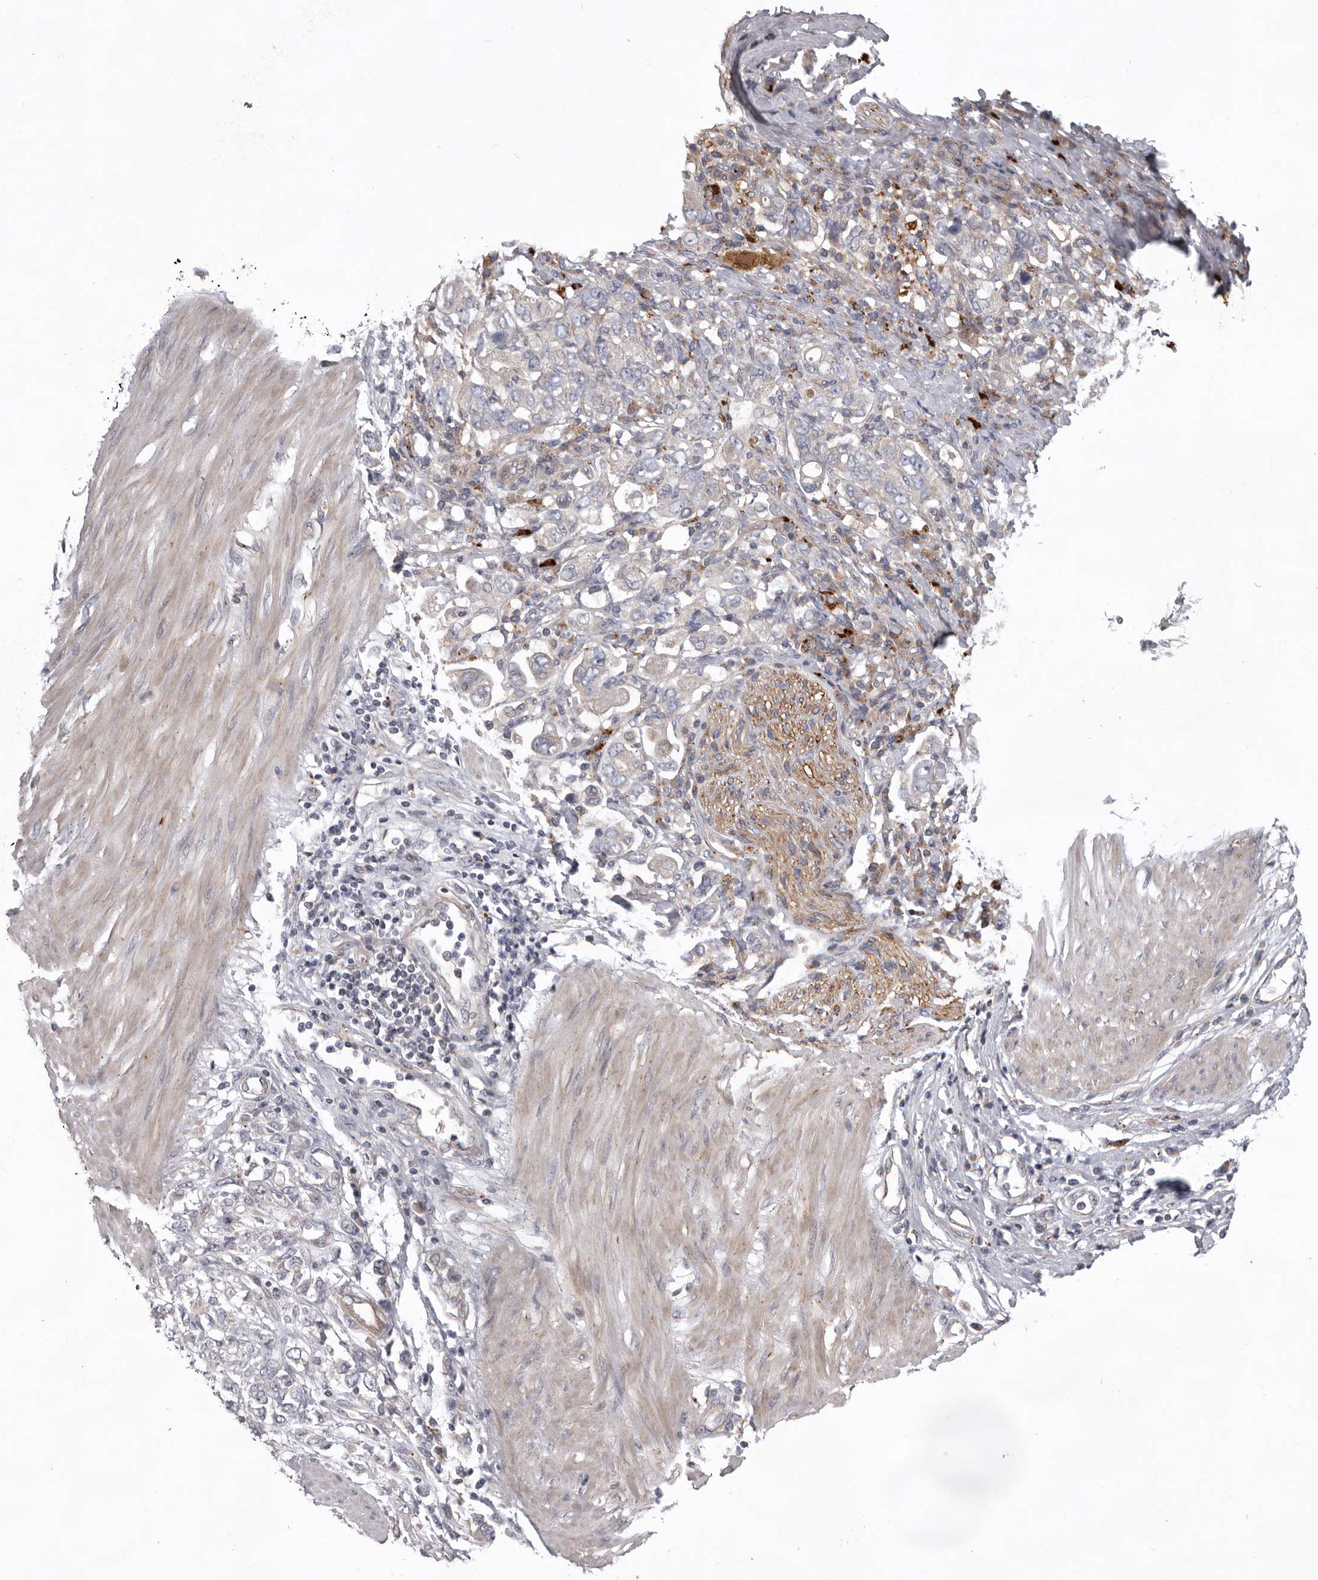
{"staining": {"intensity": "negative", "quantity": "none", "location": "none"}, "tissue": "stomach cancer", "cell_type": "Tumor cells", "image_type": "cancer", "snomed": [{"axis": "morphology", "description": "Adenocarcinoma, NOS"}, {"axis": "topography", "description": "Stomach"}], "caption": "Protein analysis of adenocarcinoma (stomach) shows no significant expression in tumor cells.", "gene": "WDR47", "patient": {"sex": "female", "age": 76}}